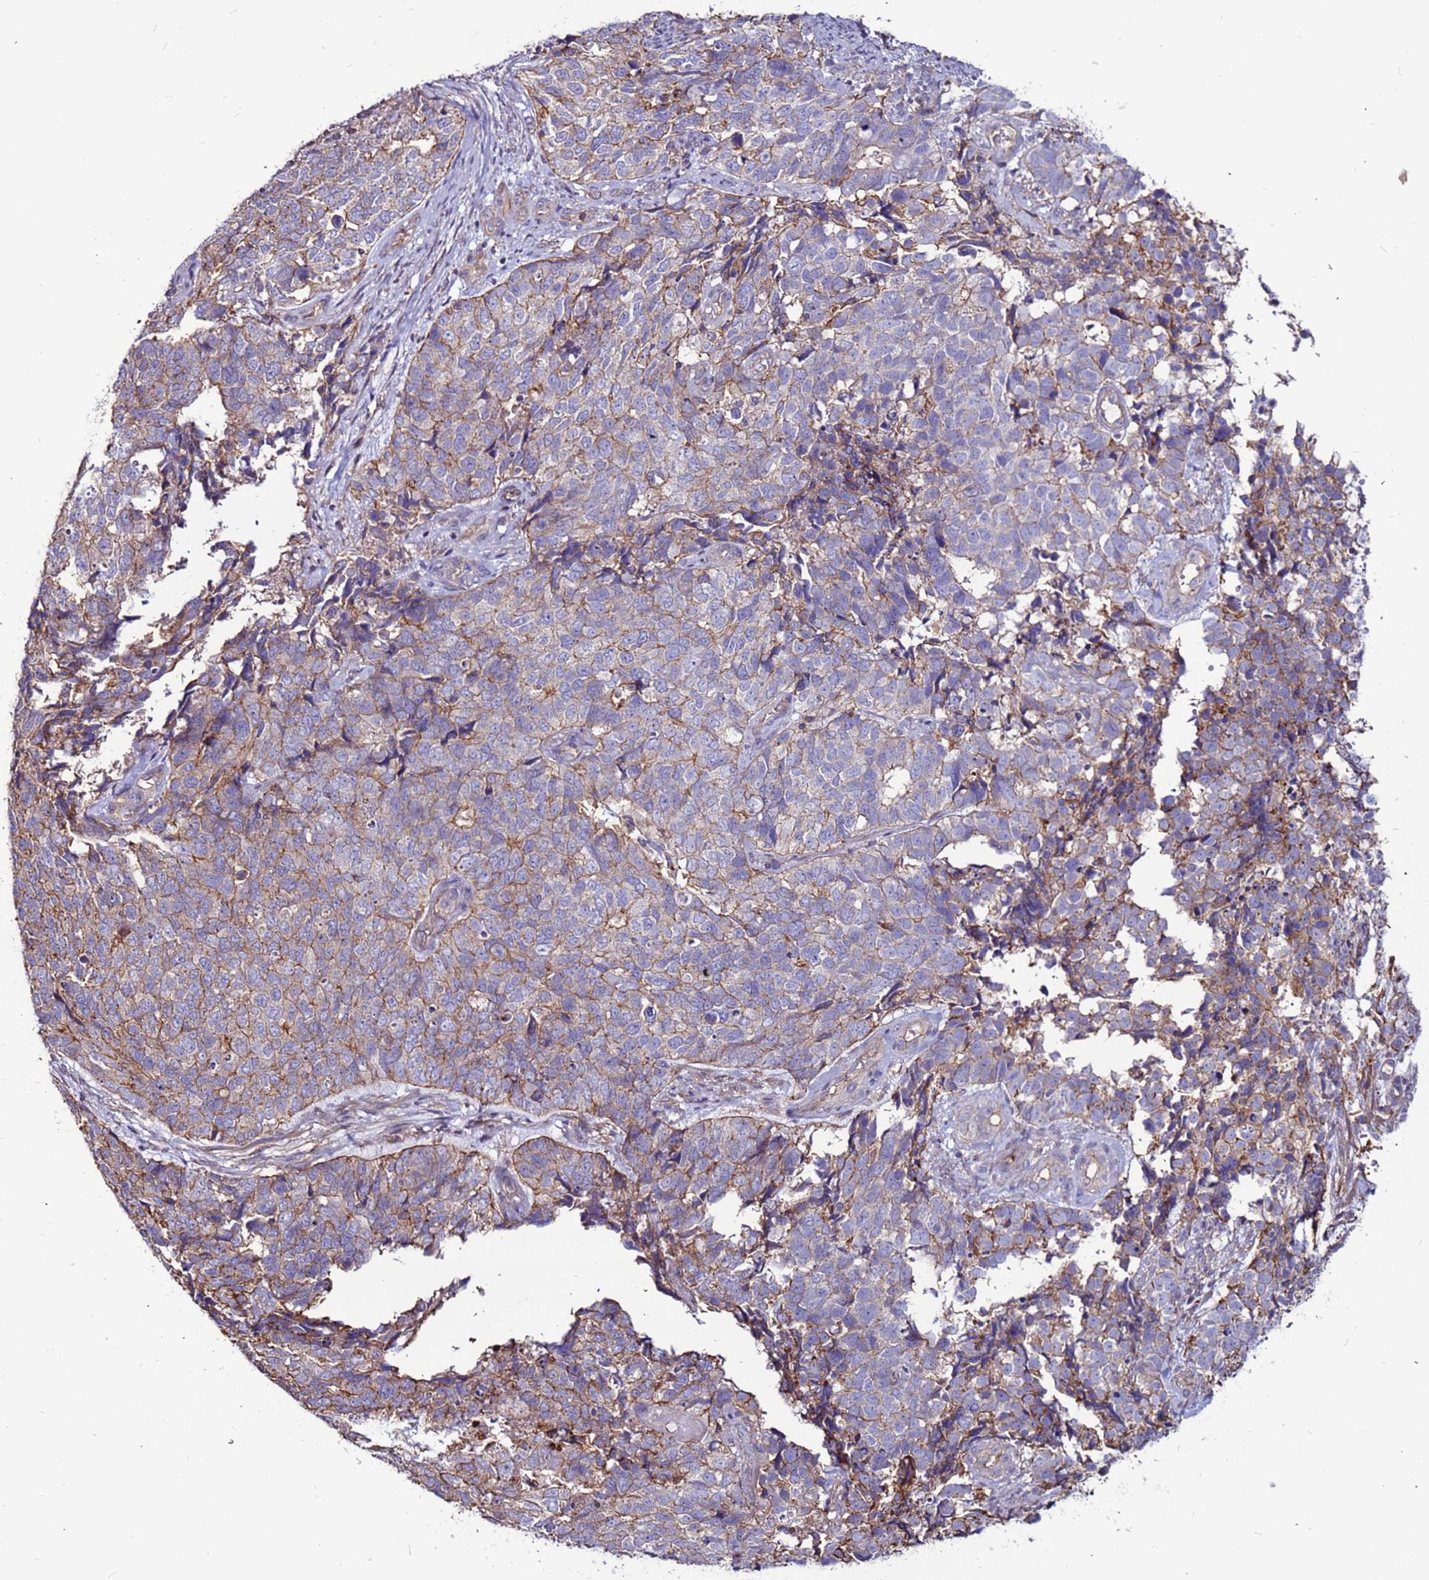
{"staining": {"intensity": "weak", "quantity": "25%-75%", "location": "cytoplasmic/membranous"}, "tissue": "cervical cancer", "cell_type": "Tumor cells", "image_type": "cancer", "snomed": [{"axis": "morphology", "description": "Squamous cell carcinoma, NOS"}, {"axis": "topography", "description": "Cervix"}], "caption": "Immunohistochemistry micrograph of cervical squamous cell carcinoma stained for a protein (brown), which demonstrates low levels of weak cytoplasmic/membranous staining in about 25%-75% of tumor cells.", "gene": "NRN1L", "patient": {"sex": "female", "age": 63}}